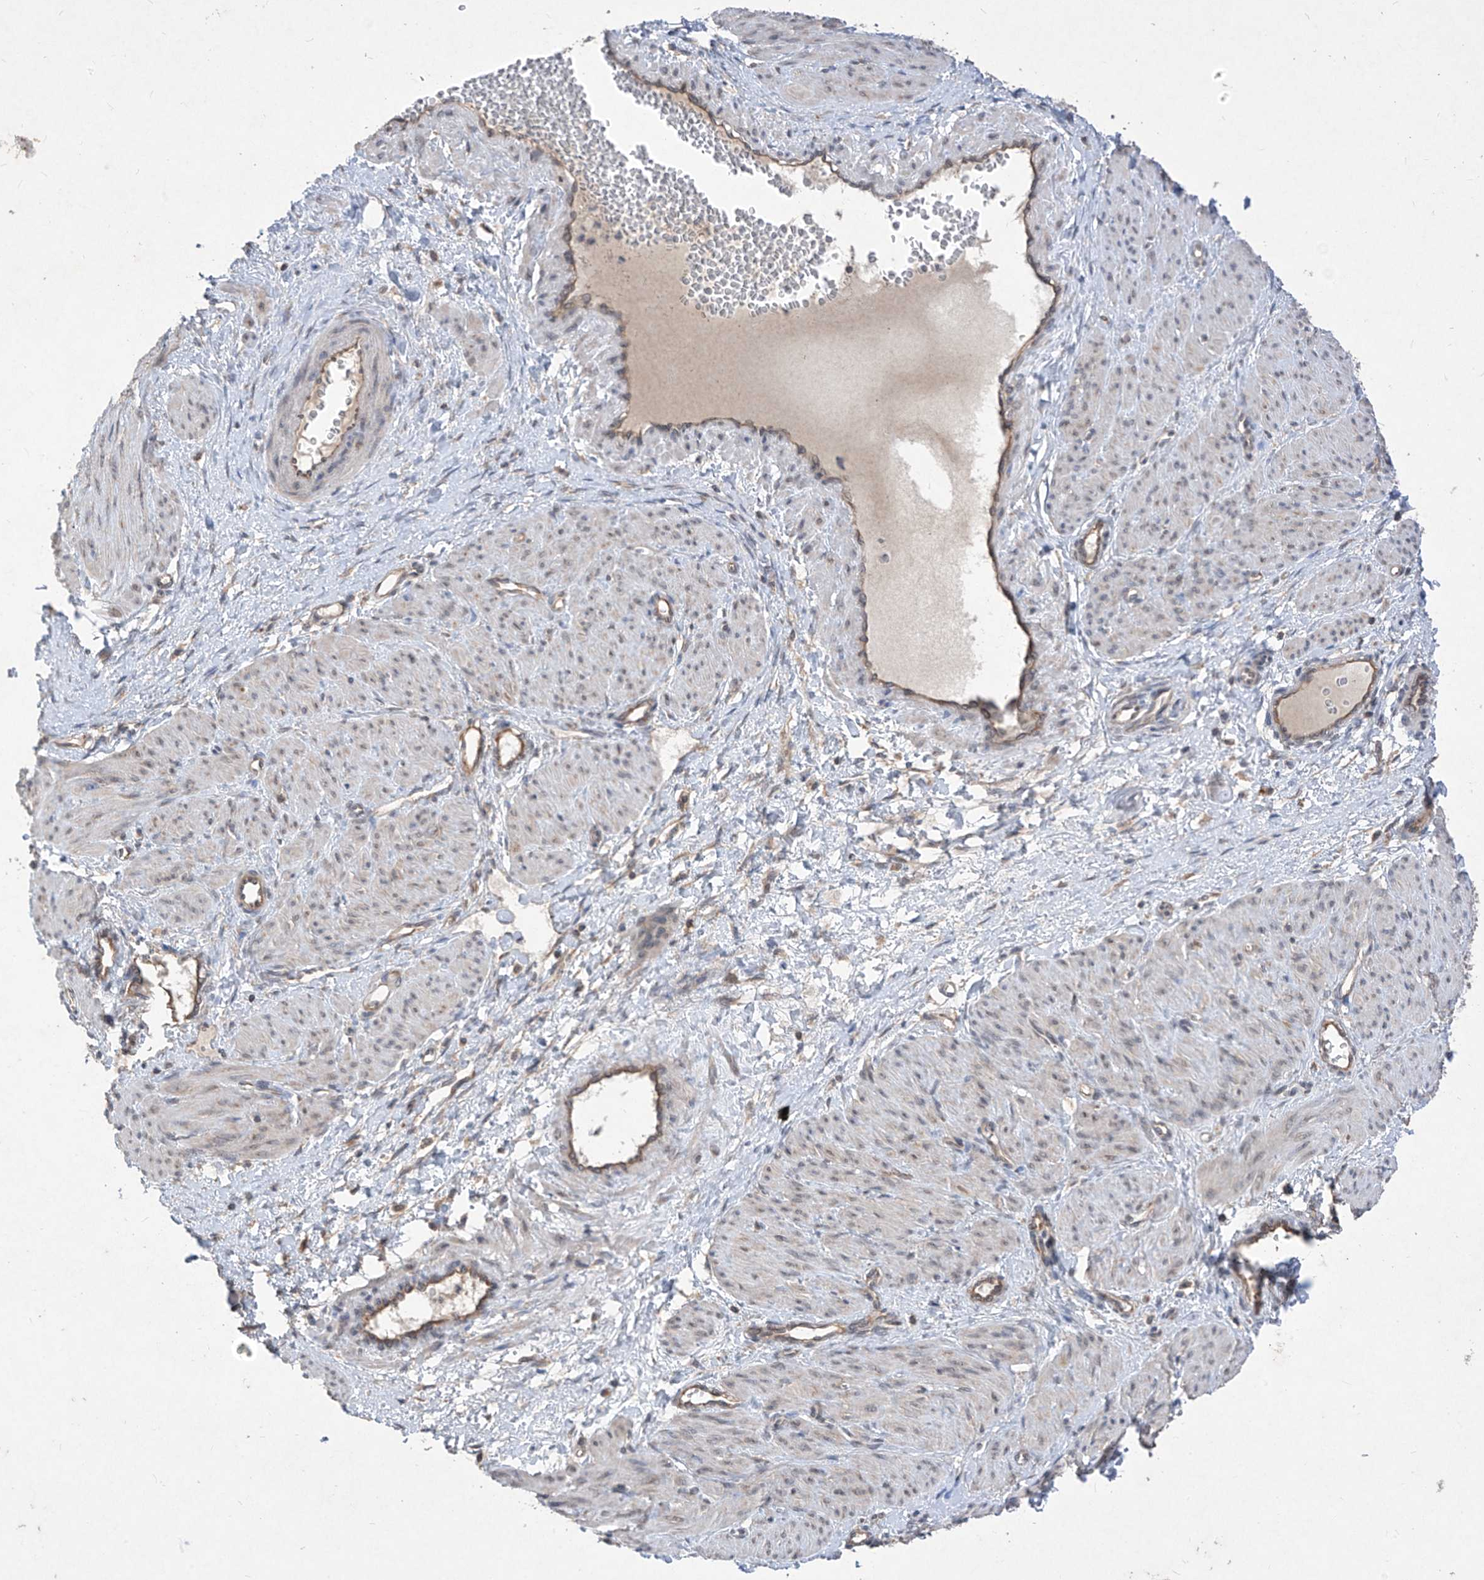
{"staining": {"intensity": "weak", "quantity": "<25%", "location": "cytoplasmic/membranous"}, "tissue": "smooth muscle", "cell_type": "Smooth muscle cells", "image_type": "normal", "snomed": [{"axis": "morphology", "description": "Normal tissue, NOS"}, {"axis": "topography", "description": "Endometrium"}], "caption": "The immunohistochemistry image has no significant expression in smooth muscle cells of smooth muscle. (DAB IHC visualized using brightfield microscopy, high magnification).", "gene": "RPL34", "patient": {"sex": "female", "age": 33}}